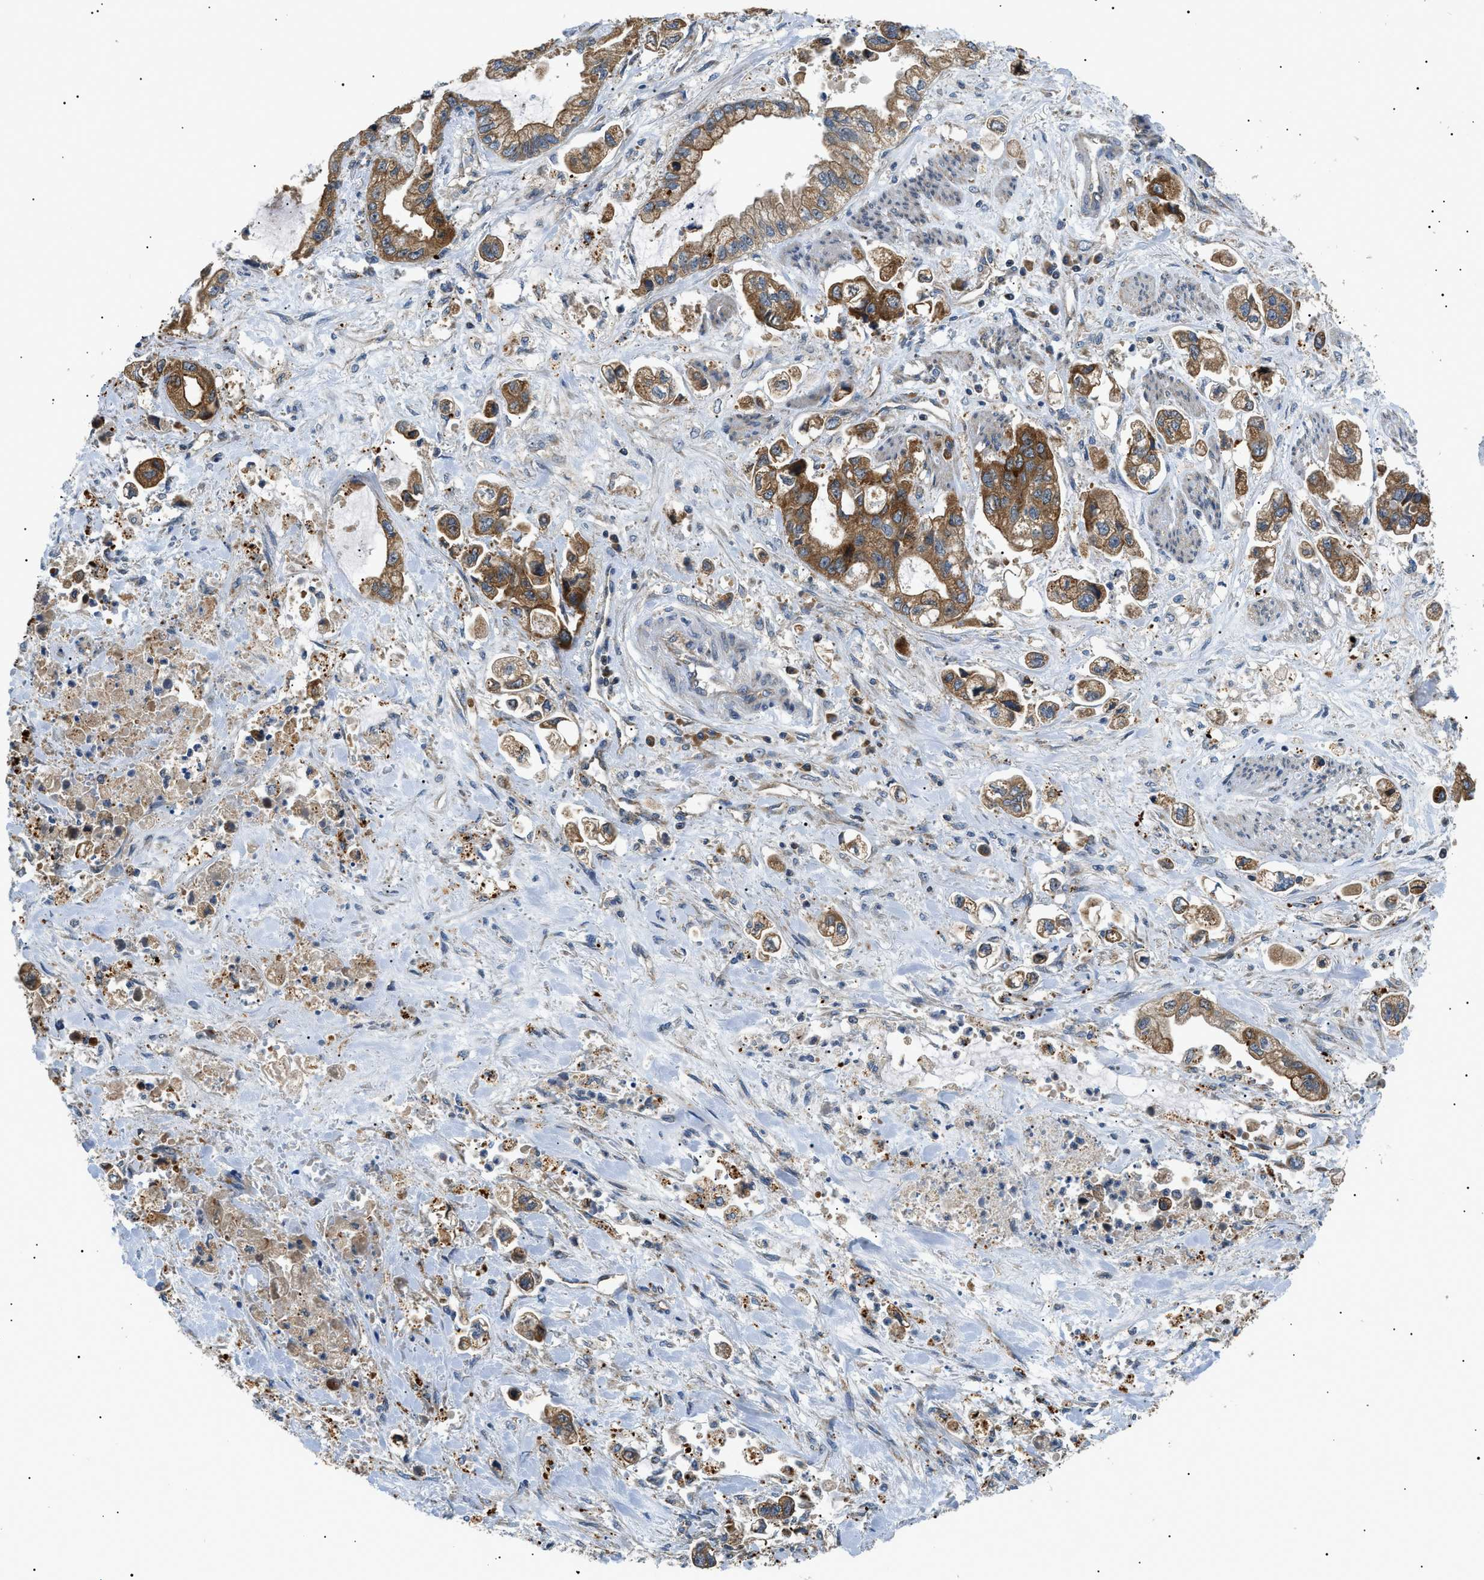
{"staining": {"intensity": "moderate", "quantity": ">75%", "location": "cytoplasmic/membranous"}, "tissue": "stomach cancer", "cell_type": "Tumor cells", "image_type": "cancer", "snomed": [{"axis": "morphology", "description": "Normal tissue, NOS"}, {"axis": "morphology", "description": "Adenocarcinoma, NOS"}, {"axis": "topography", "description": "Stomach"}], "caption": "DAB (3,3'-diaminobenzidine) immunohistochemical staining of stomach cancer (adenocarcinoma) shows moderate cytoplasmic/membranous protein positivity in approximately >75% of tumor cells. (DAB (3,3'-diaminobenzidine) IHC, brown staining for protein, blue staining for nuclei).", "gene": "SRPK1", "patient": {"sex": "male", "age": 62}}